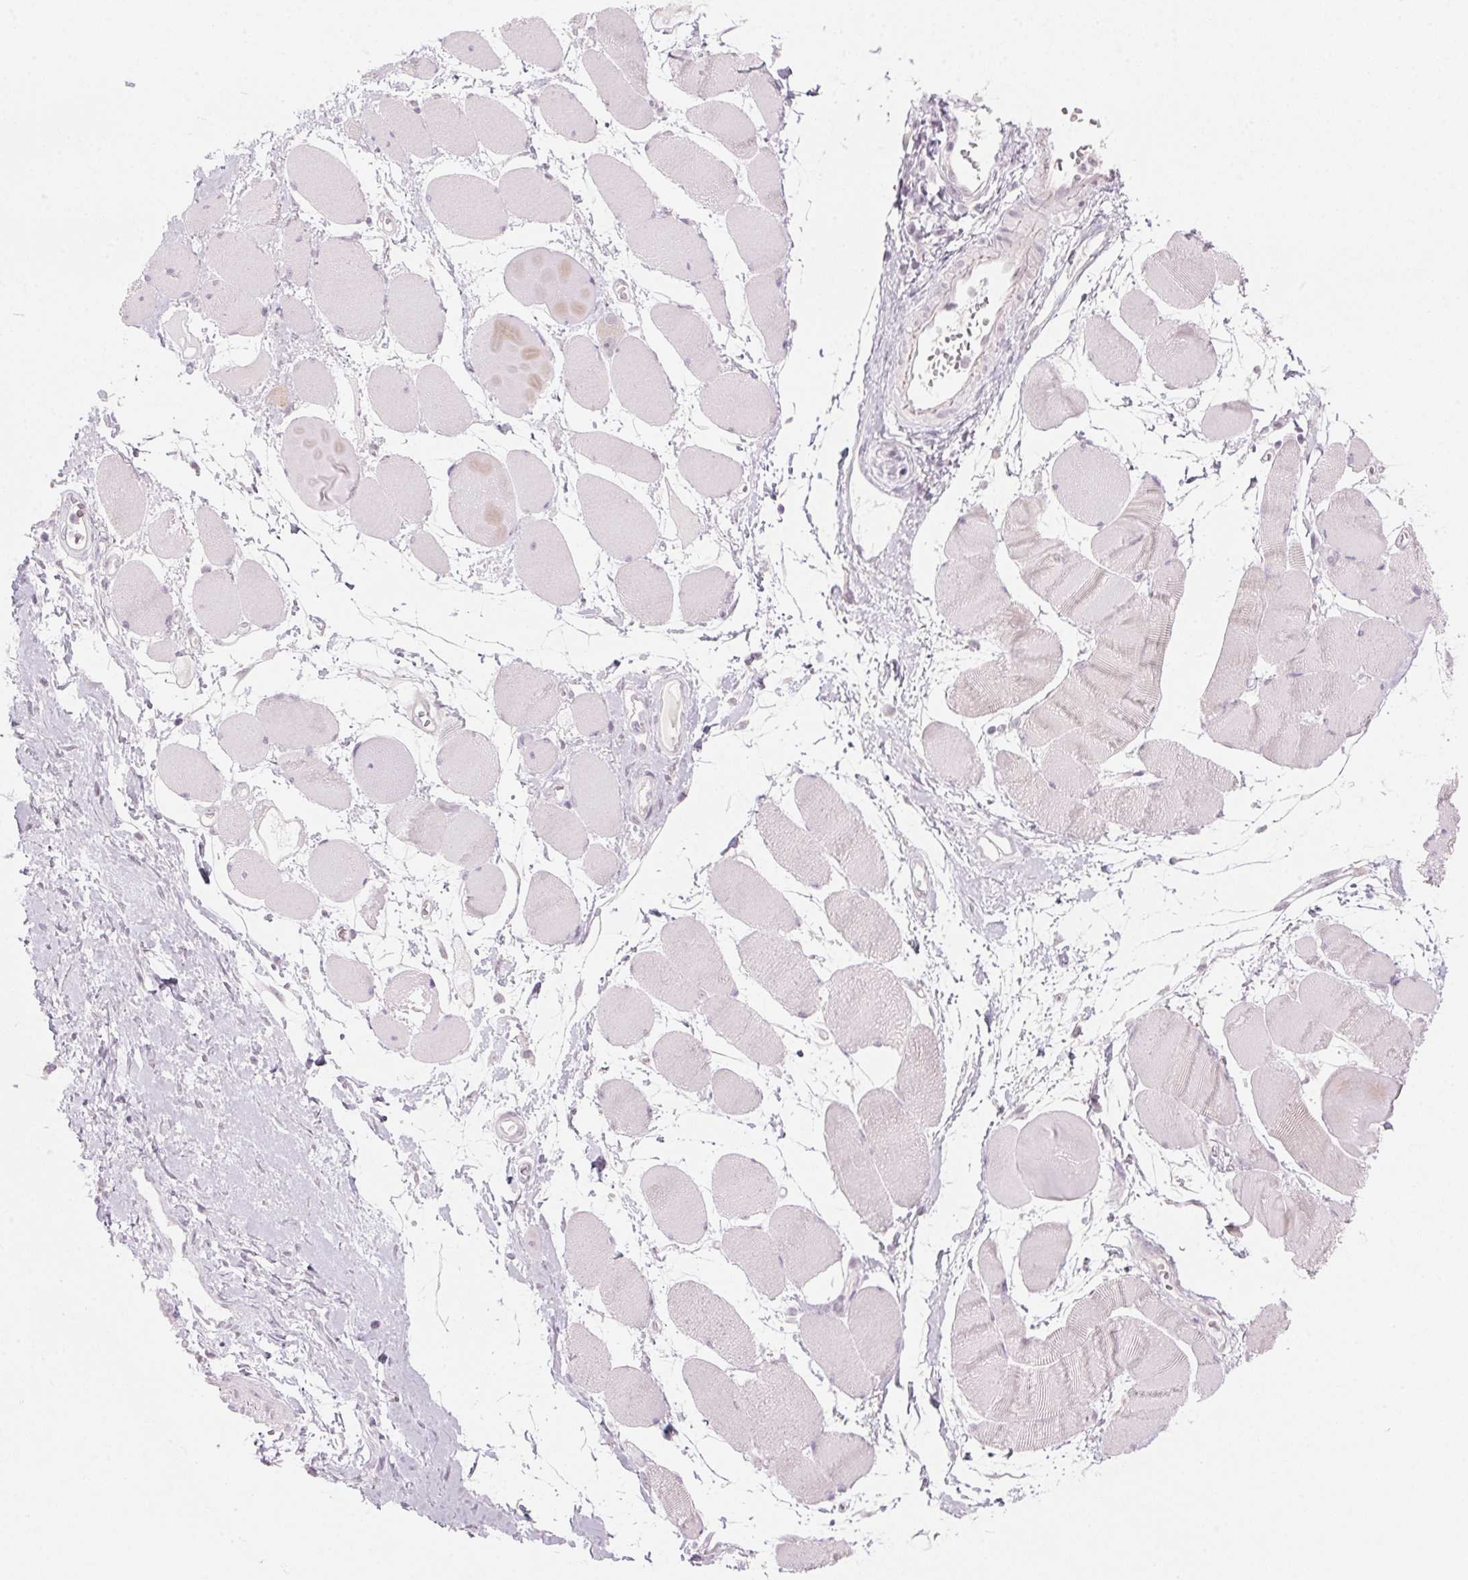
{"staining": {"intensity": "negative", "quantity": "none", "location": "none"}, "tissue": "skeletal muscle", "cell_type": "Myocytes", "image_type": "normal", "snomed": [{"axis": "morphology", "description": "Normal tissue, NOS"}, {"axis": "topography", "description": "Skeletal muscle"}], "caption": "Normal skeletal muscle was stained to show a protein in brown. There is no significant expression in myocytes.", "gene": "SCTR", "patient": {"sex": "female", "age": 75}}